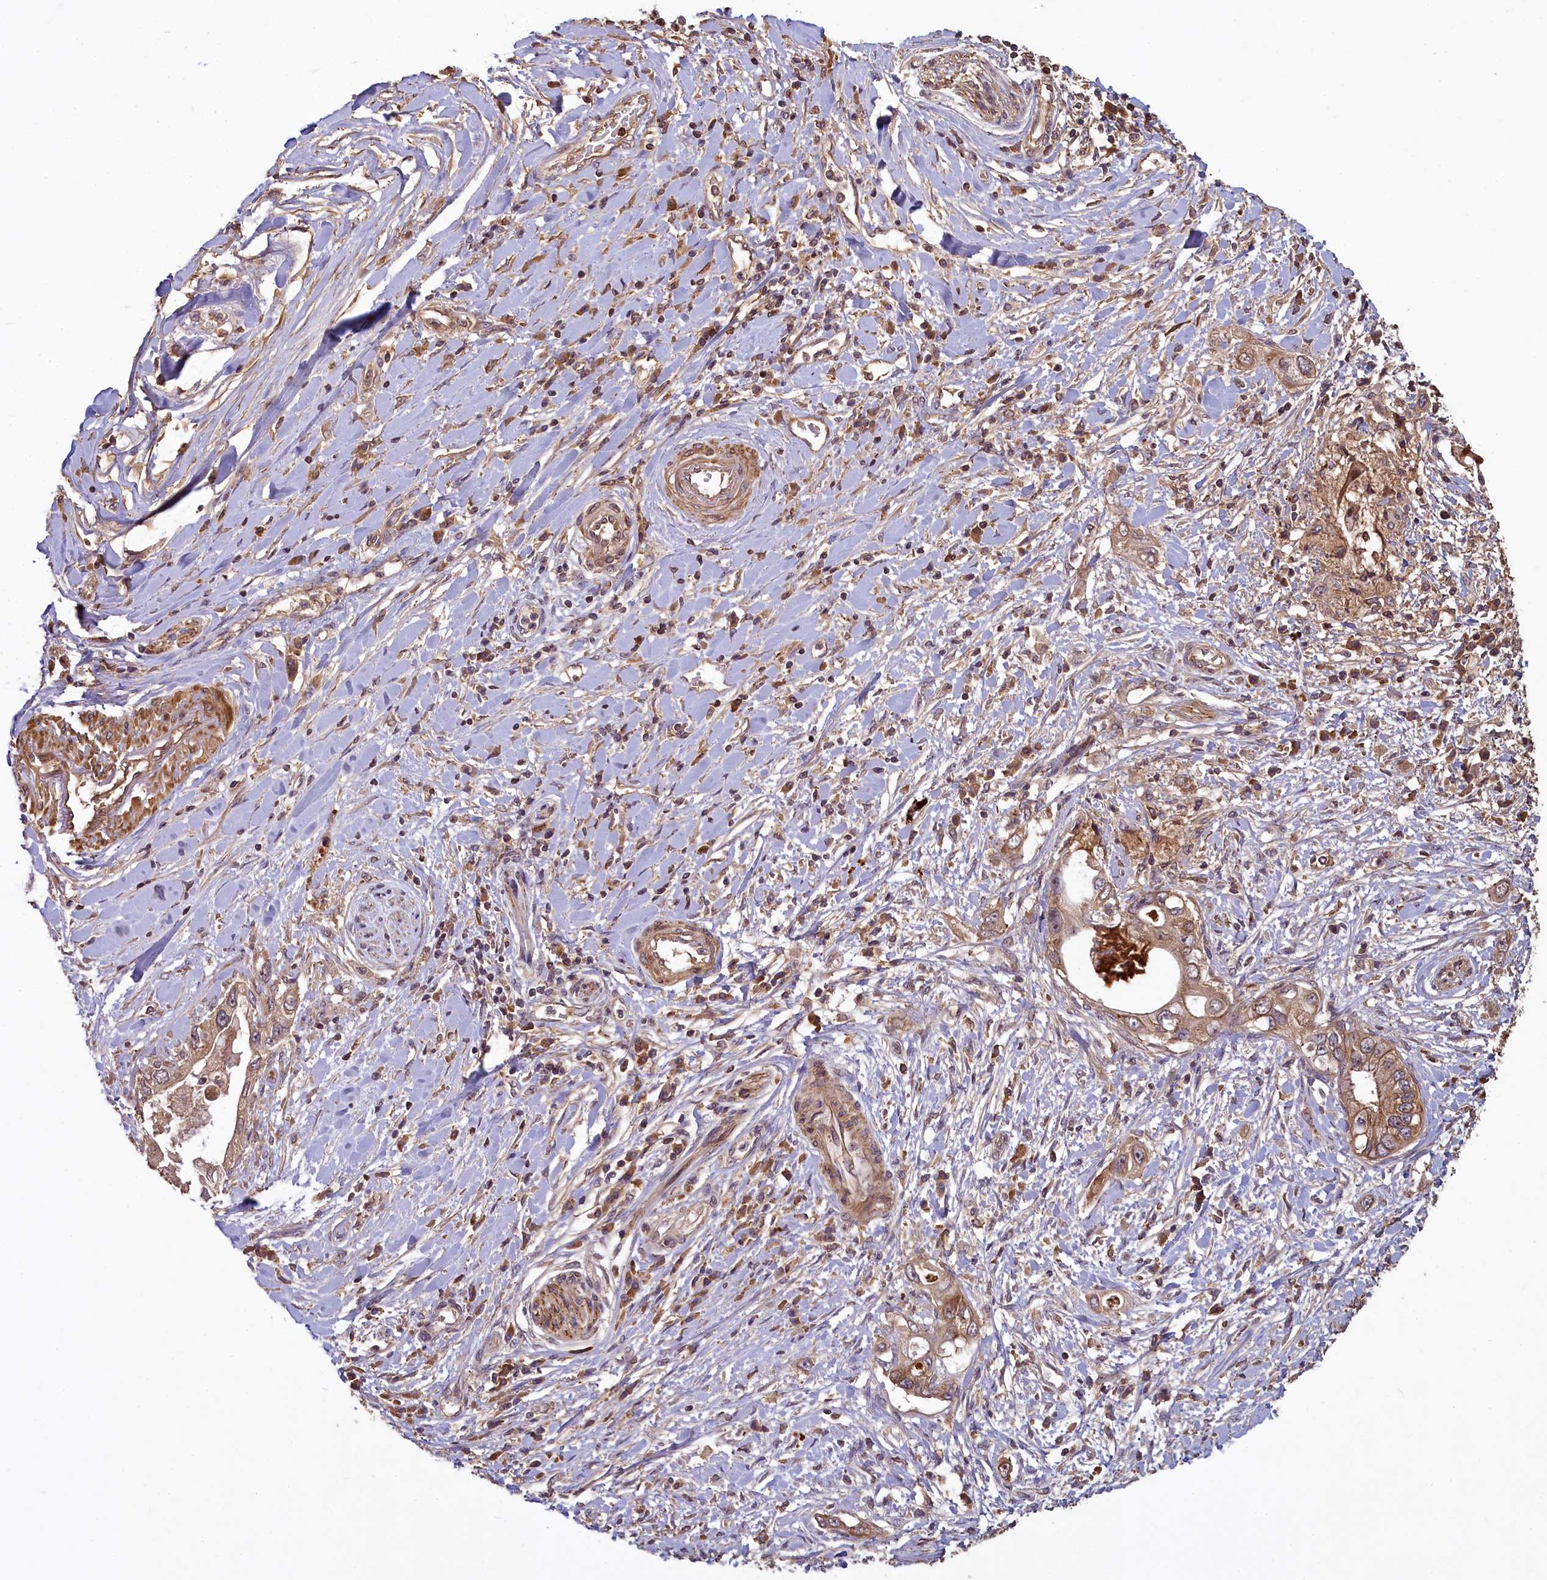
{"staining": {"intensity": "strong", "quantity": "25%-75%", "location": "cytoplasmic/membranous"}, "tissue": "pancreatic cancer", "cell_type": "Tumor cells", "image_type": "cancer", "snomed": [{"axis": "morphology", "description": "Inflammation, NOS"}, {"axis": "morphology", "description": "Adenocarcinoma, NOS"}, {"axis": "topography", "description": "Pancreas"}], "caption": "The histopathology image shows a brown stain indicating the presence of a protein in the cytoplasmic/membranous of tumor cells in pancreatic adenocarcinoma.", "gene": "NUDT6", "patient": {"sex": "female", "age": 56}}